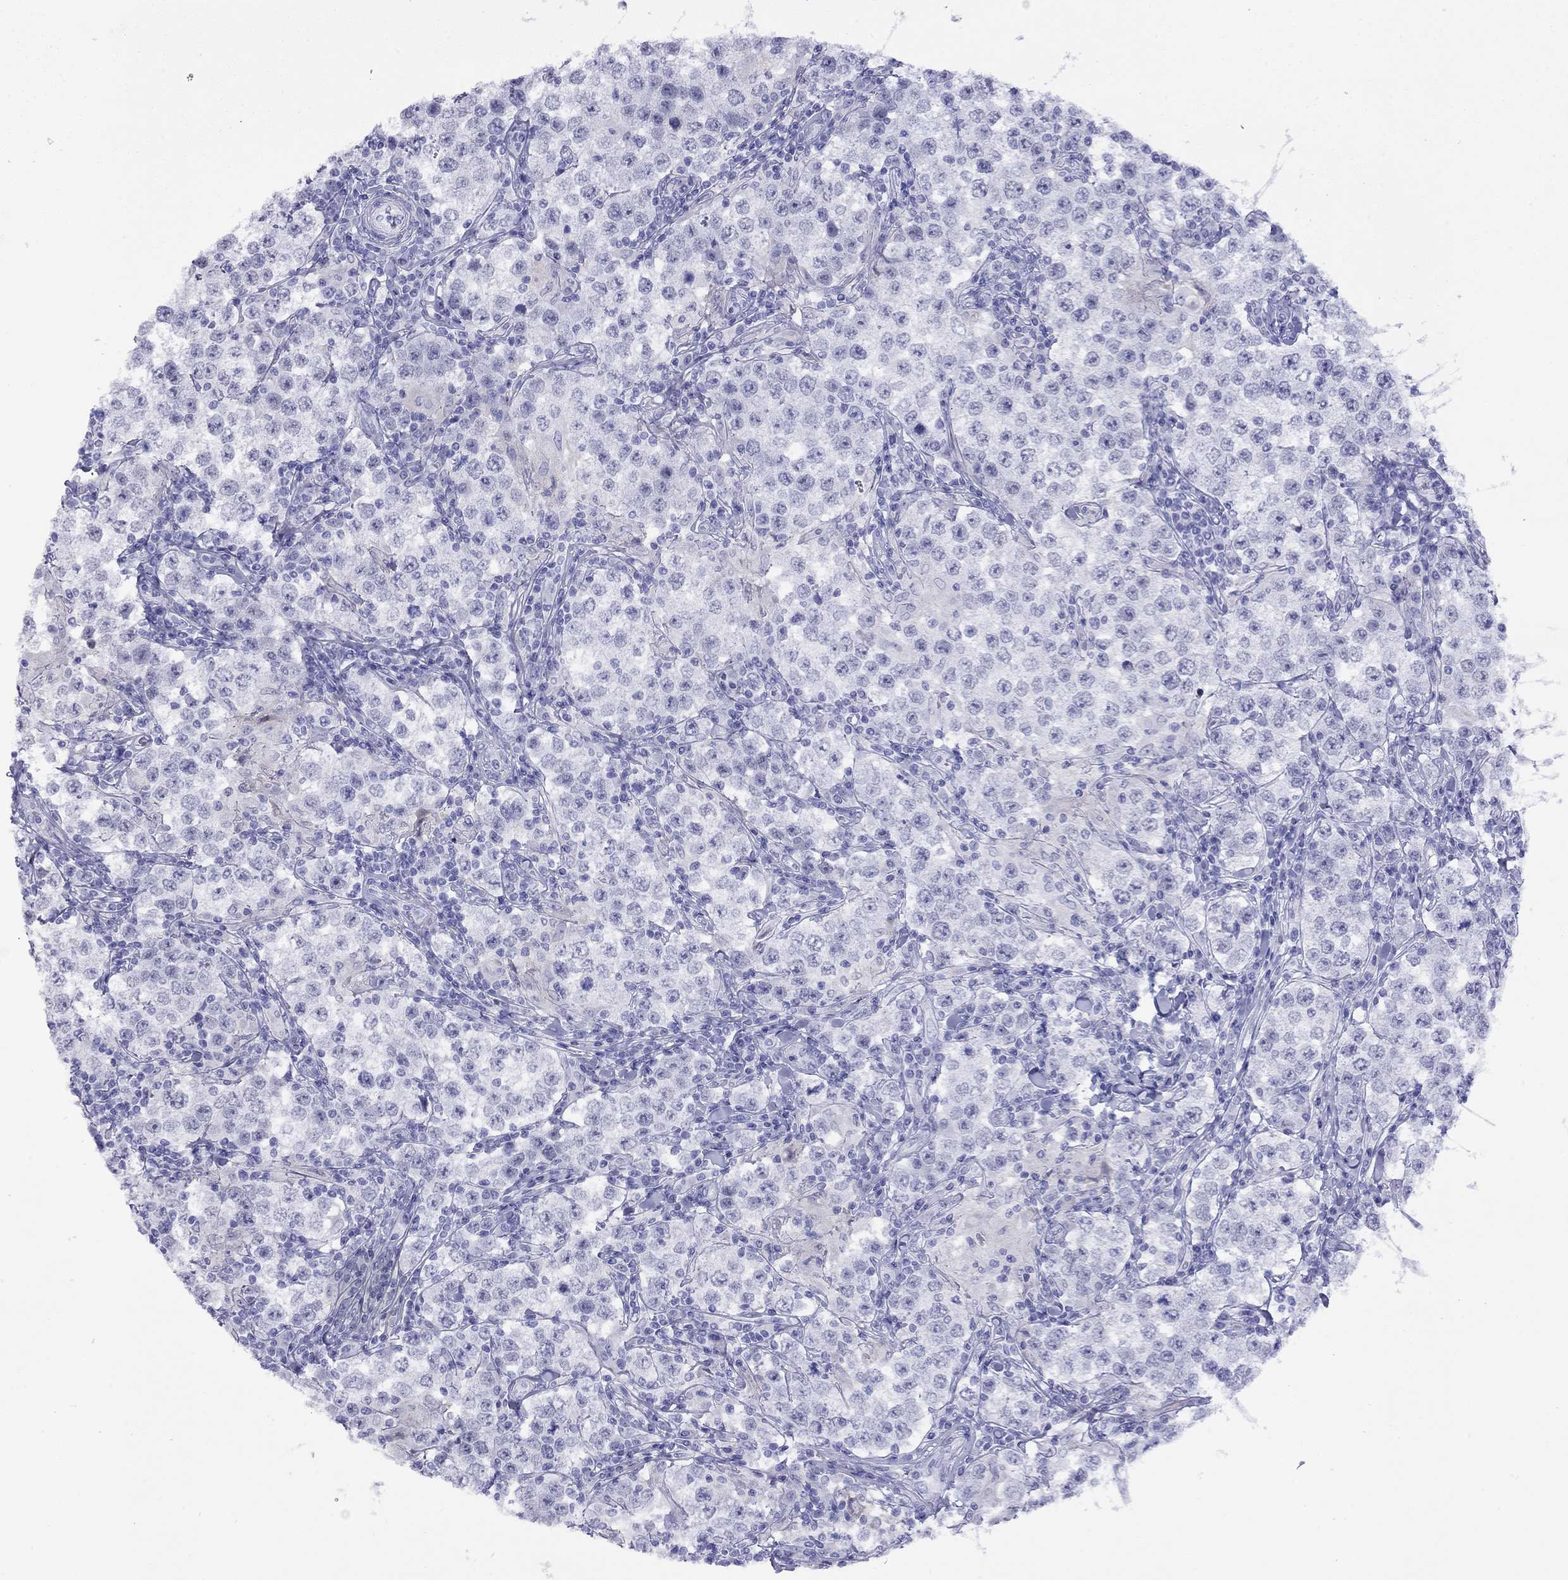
{"staining": {"intensity": "negative", "quantity": "none", "location": "none"}, "tissue": "testis cancer", "cell_type": "Tumor cells", "image_type": "cancer", "snomed": [{"axis": "morphology", "description": "Seminoma, NOS"}, {"axis": "morphology", "description": "Carcinoma, Embryonal, NOS"}, {"axis": "topography", "description": "Testis"}], "caption": "IHC of human seminoma (testis) exhibits no staining in tumor cells. The staining is performed using DAB (3,3'-diaminobenzidine) brown chromogen with nuclei counter-stained in using hematoxylin.", "gene": "SLC30A8", "patient": {"sex": "male", "age": 41}}